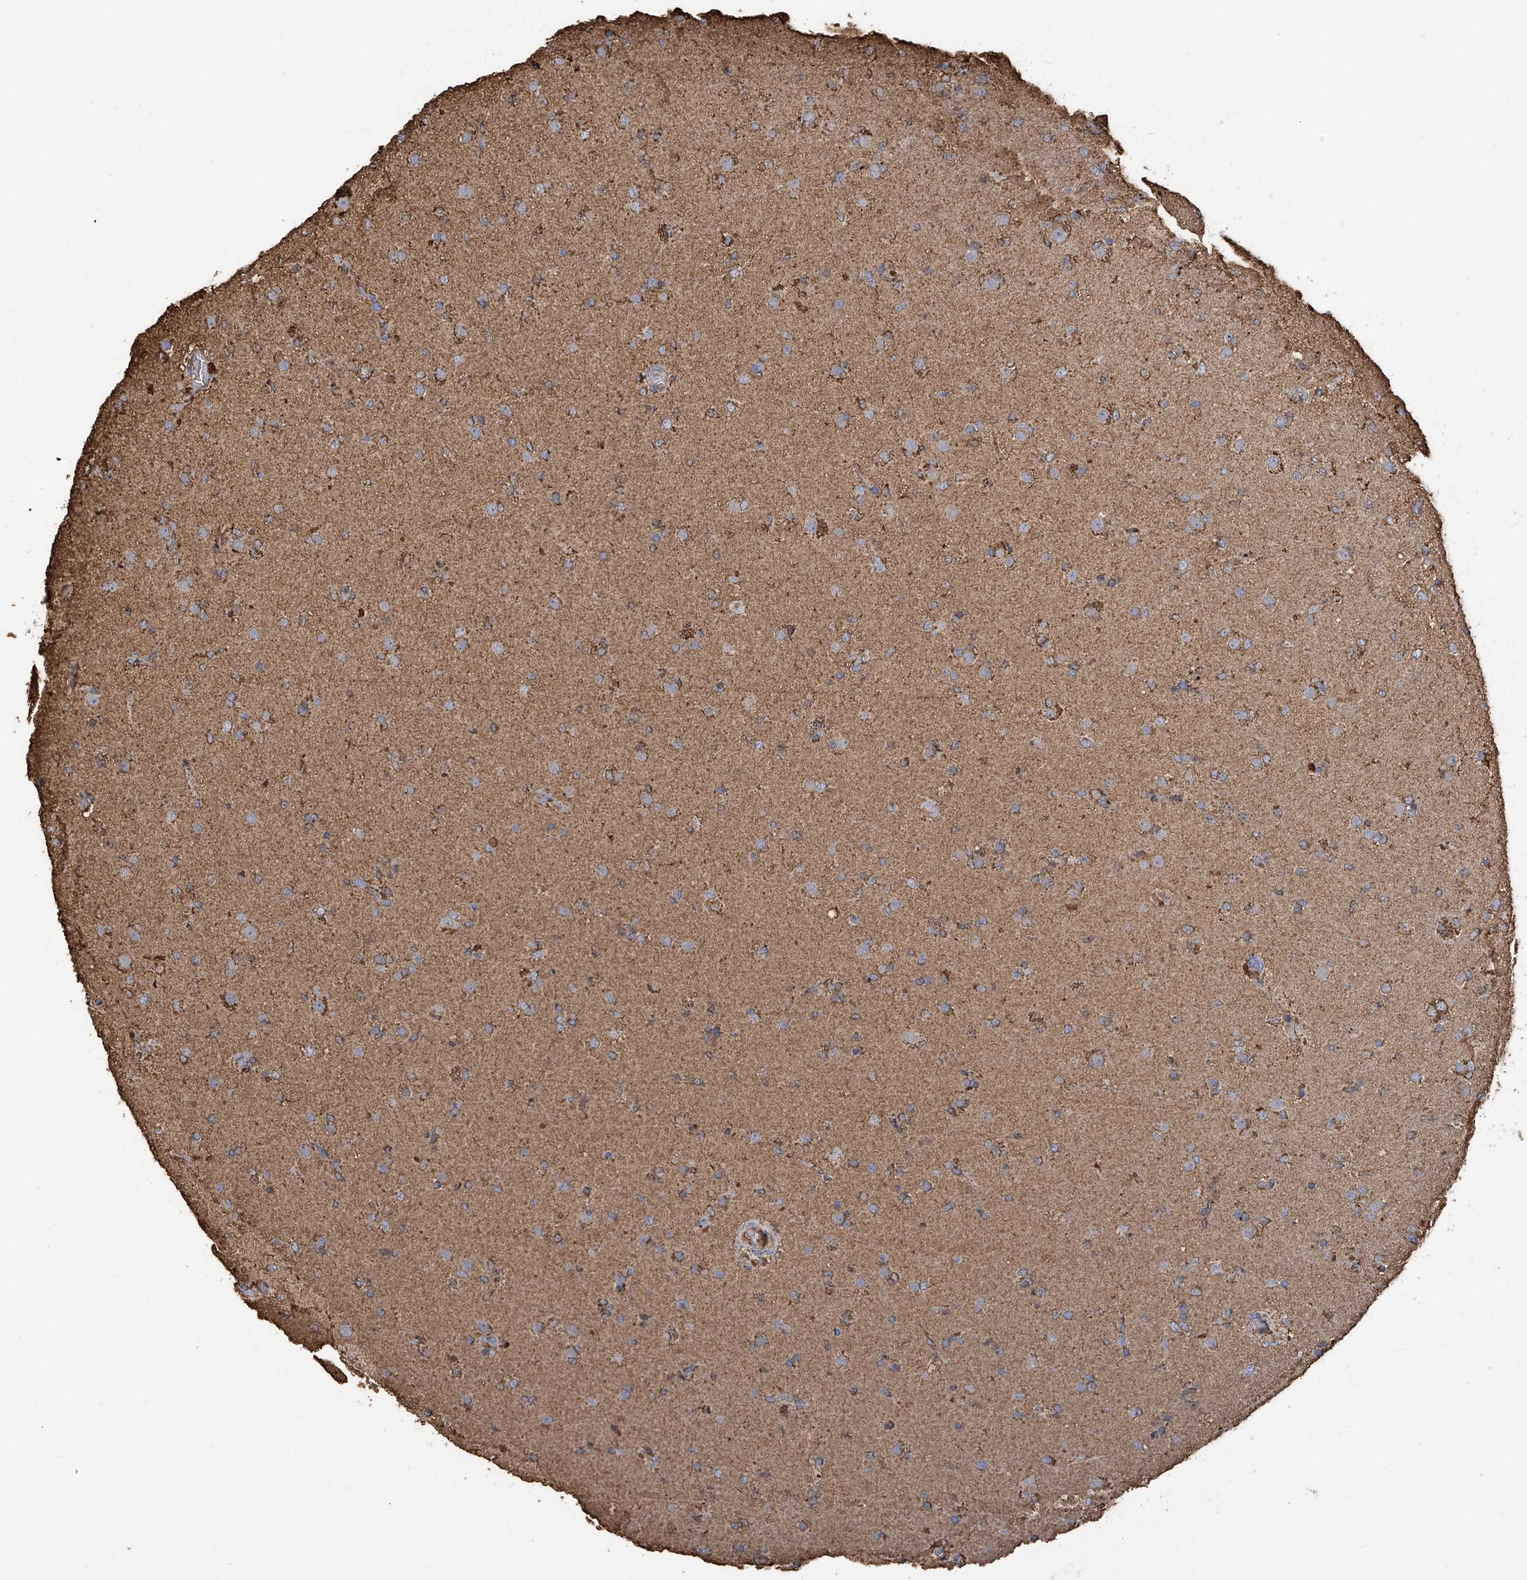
{"staining": {"intensity": "moderate", "quantity": "25%-75%", "location": "cytoplasmic/membranous"}, "tissue": "glioma", "cell_type": "Tumor cells", "image_type": "cancer", "snomed": [{"axis": "morphology", "description": "Glioma, malignant, Low grade"}, {"axis": "topography", "description": "Brain"}], "caption": "Glioma stained for a protein (brown) exhibits moderate cytoplasmic/membranous positive positivity in about 25%-75% of tumor cells.", "gene": "OGT", "patient": {"sex": "male", "age": 65}}